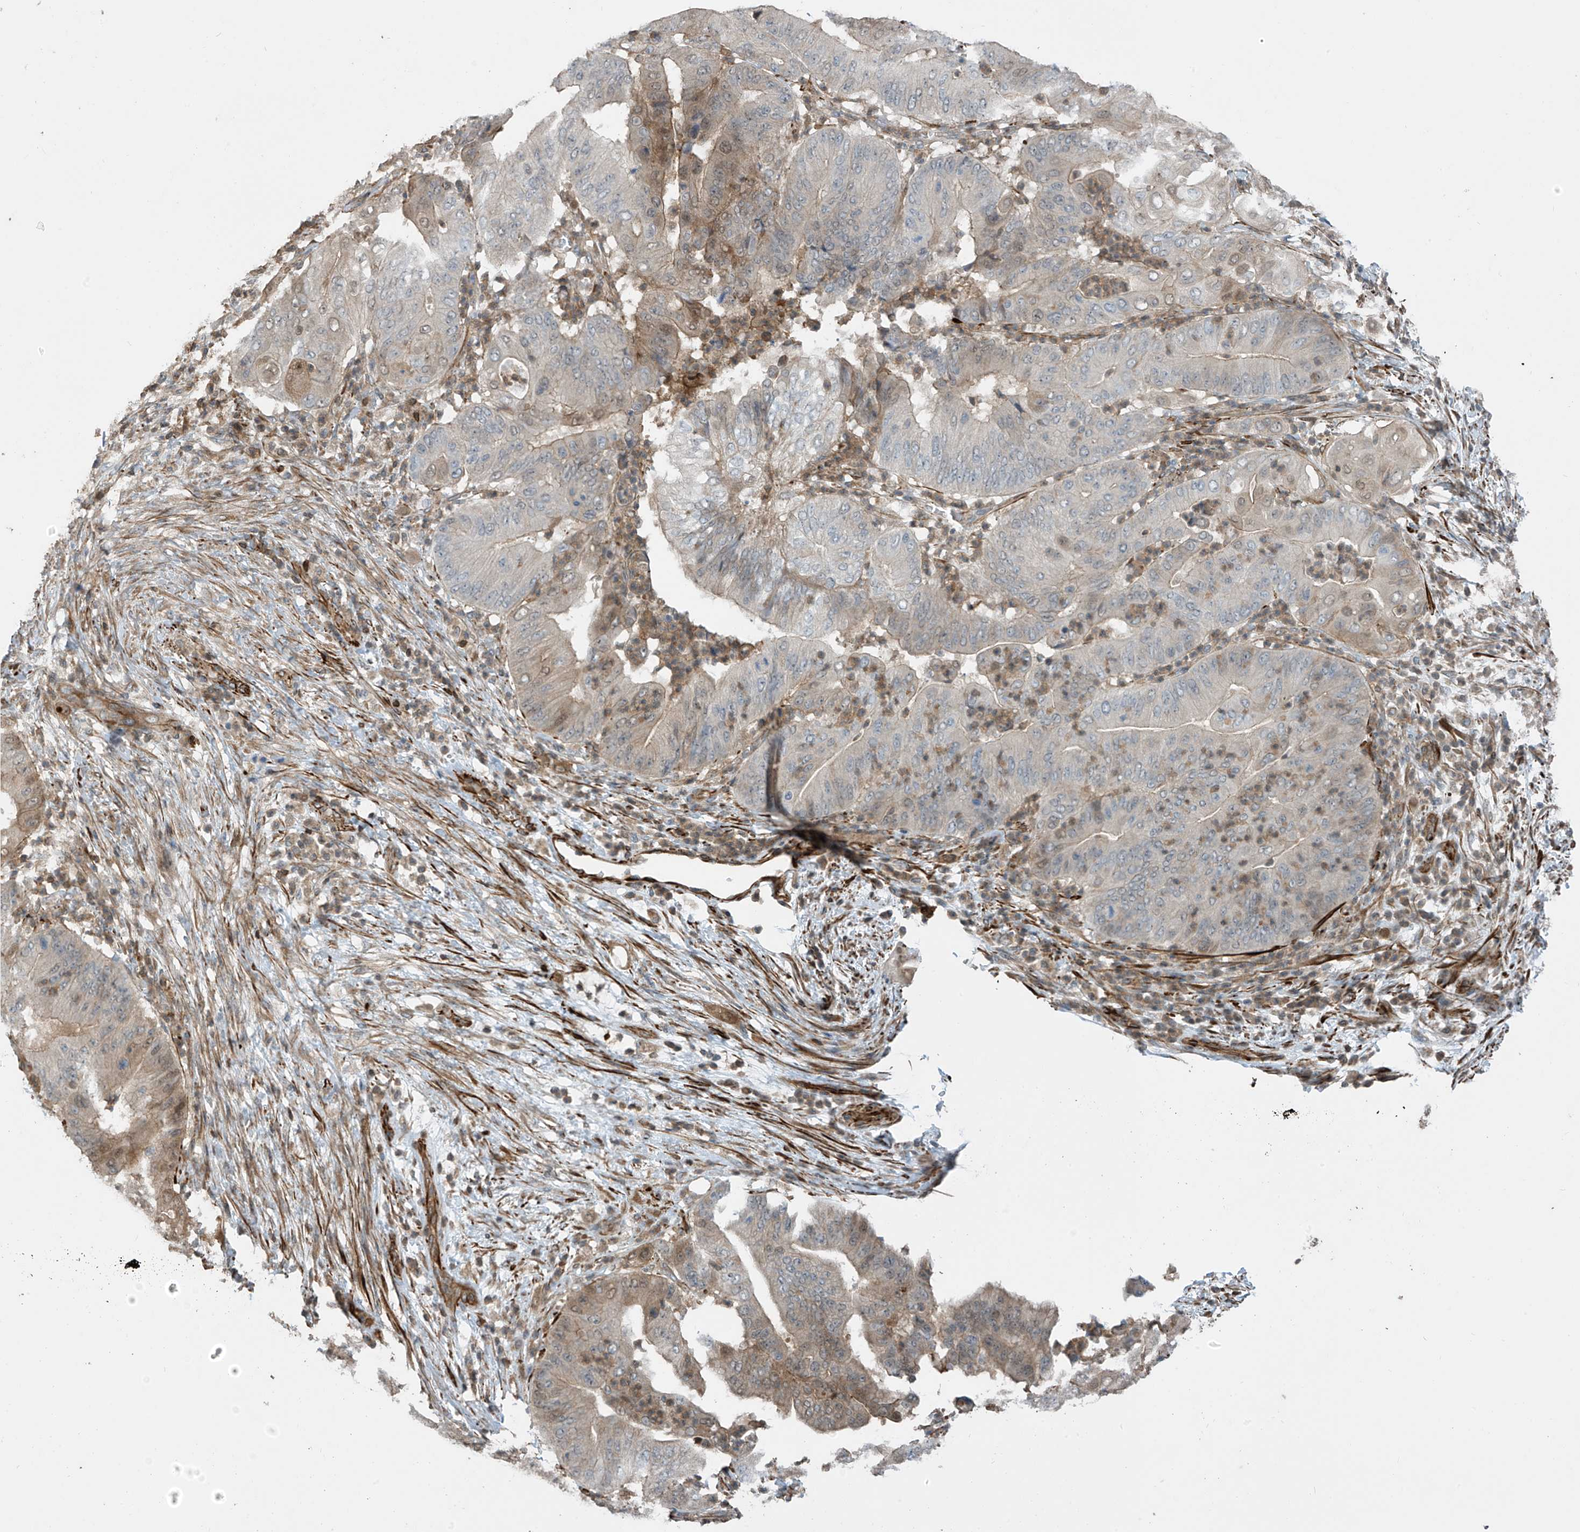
{"staining": {"intensity": "moderate", "quantity": "25%-75%", "location": "cytoplasmic/membranous"}, "tissue": "pancreatic cancer", "cell_type": "Tumor cells", "image_type": "cancer", "snomed": [{"axis": "morphology", "description": "Adenocarcinoma, NOS"}, {"axis": "topography", "description": "Pancreas"}], "caption": "Pancreatic cancer stained with a protein marker shows moderate staining in tumor cells.", "gene": "SH3BGRL3", "patient": {"sex": "female", "age": 77}}